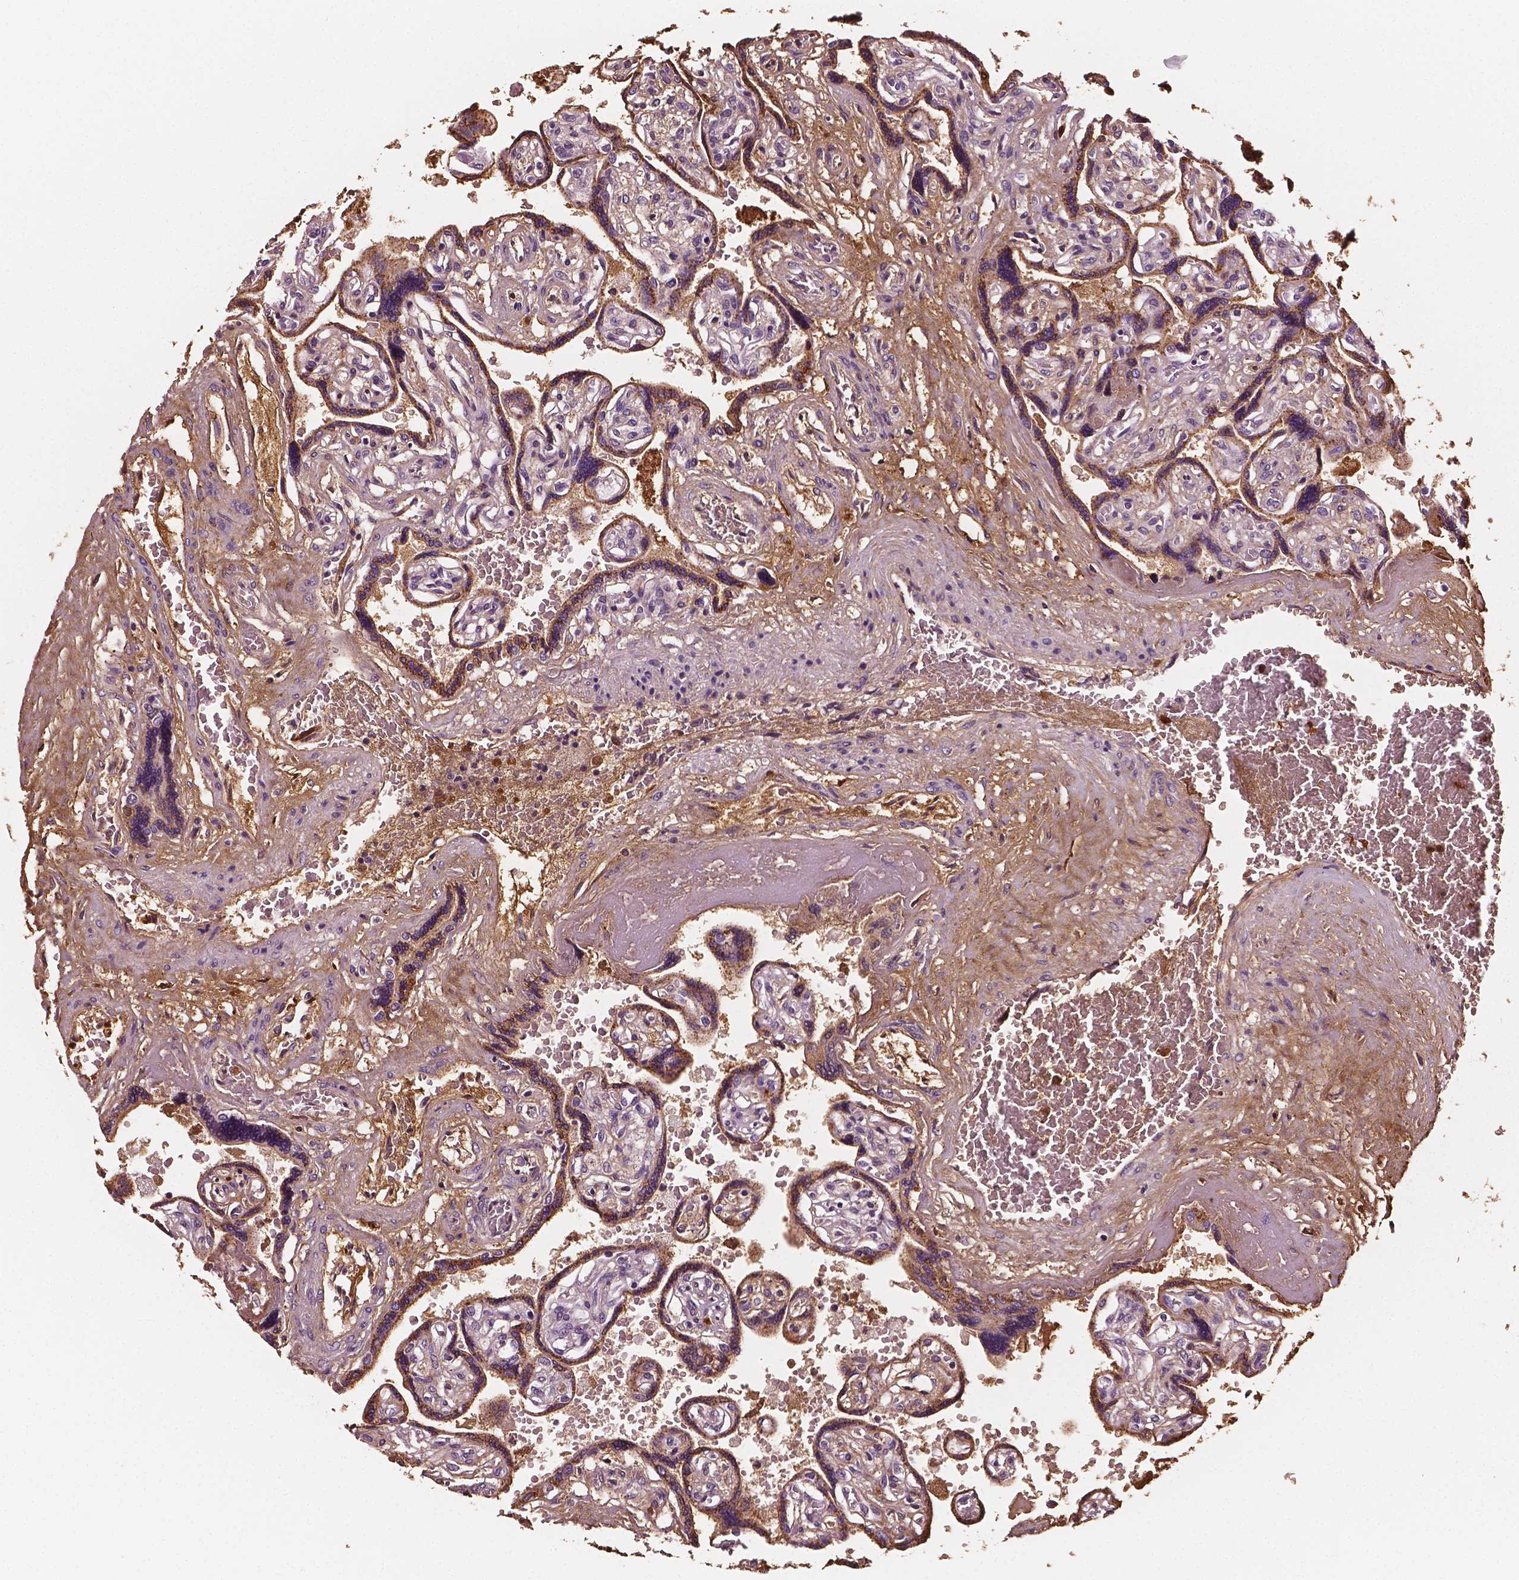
{"staining": {"intensity": "weak", "quantity": "<25%", "location": "cytoplasmic/membranous"}, "tissue": "placenta", "cell_type": "Decidual cells", "image_type": "normal", "snomed": [{"axis": "morphology", "description": "Normal tissue, NOS"}, {"axis": "topography", "description": "Placenta"}], "caption": "DAB immunohistochemical staining of unremarkable human placenta demonstrates no significant expression in decidual cells. (DAB immunohistochemistry (IHC) with hematoxylin counter stain).", "gene": "FBLN1", "patient": {"sex": "female", "age": 32}}